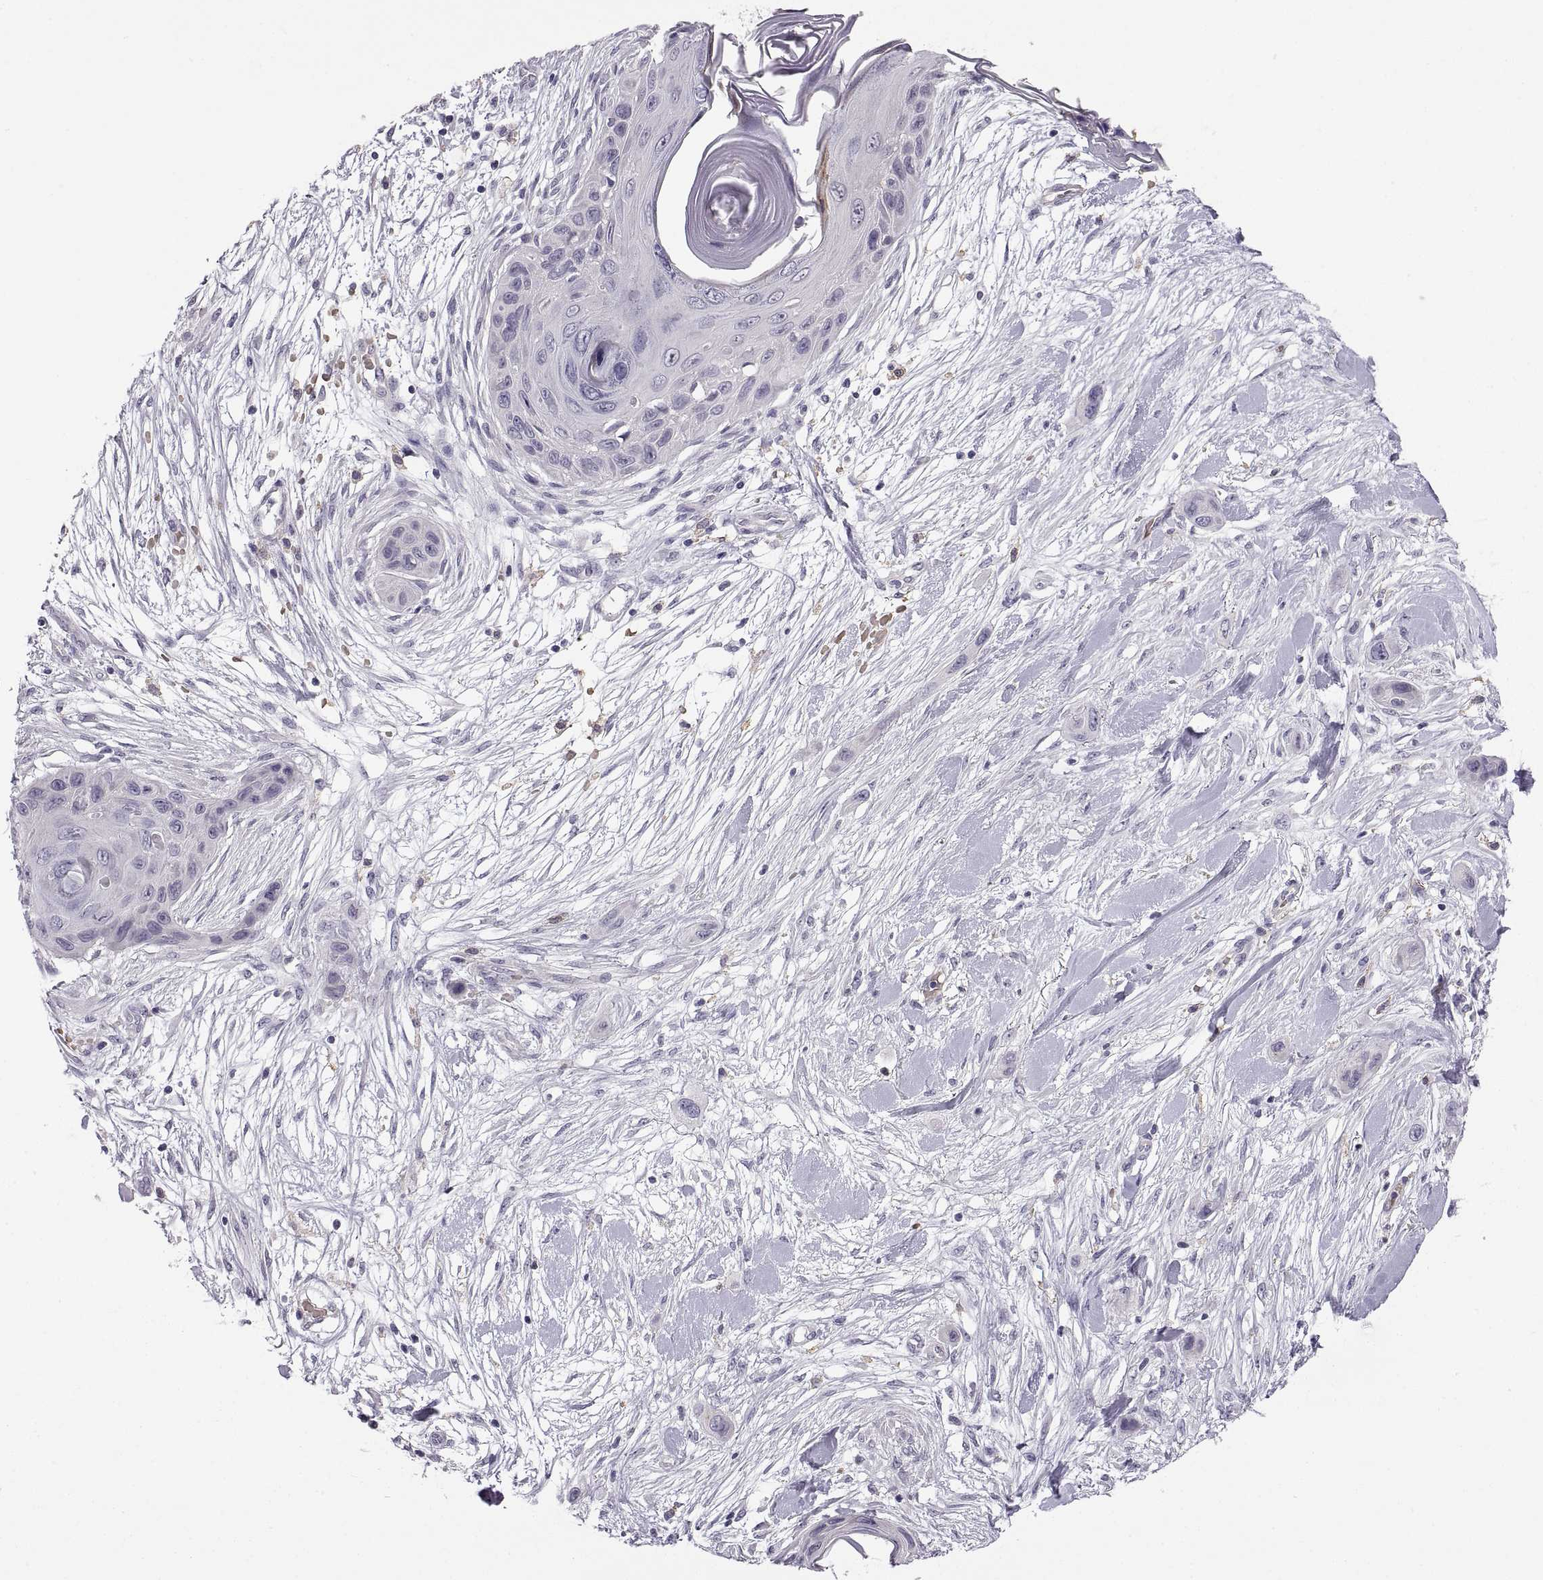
{"staining": {"intensity": "negative", "quantity": "none", "location": "none"}, "tissue": "skin cancer", "cell_type": "Tumor cells", "image_type": "cancer", "snomed": [{"axis": "morphology", "description": "Squamous cell carcinoma, NOS"}, {"axis": "topography", "description": "Skin"}], "caption": "The image displays no significant positivity in tumor cells of skin squamous cell carcinoma.", "gene": "MEIOC", "patient": {"sex": "male", "age": 79}}